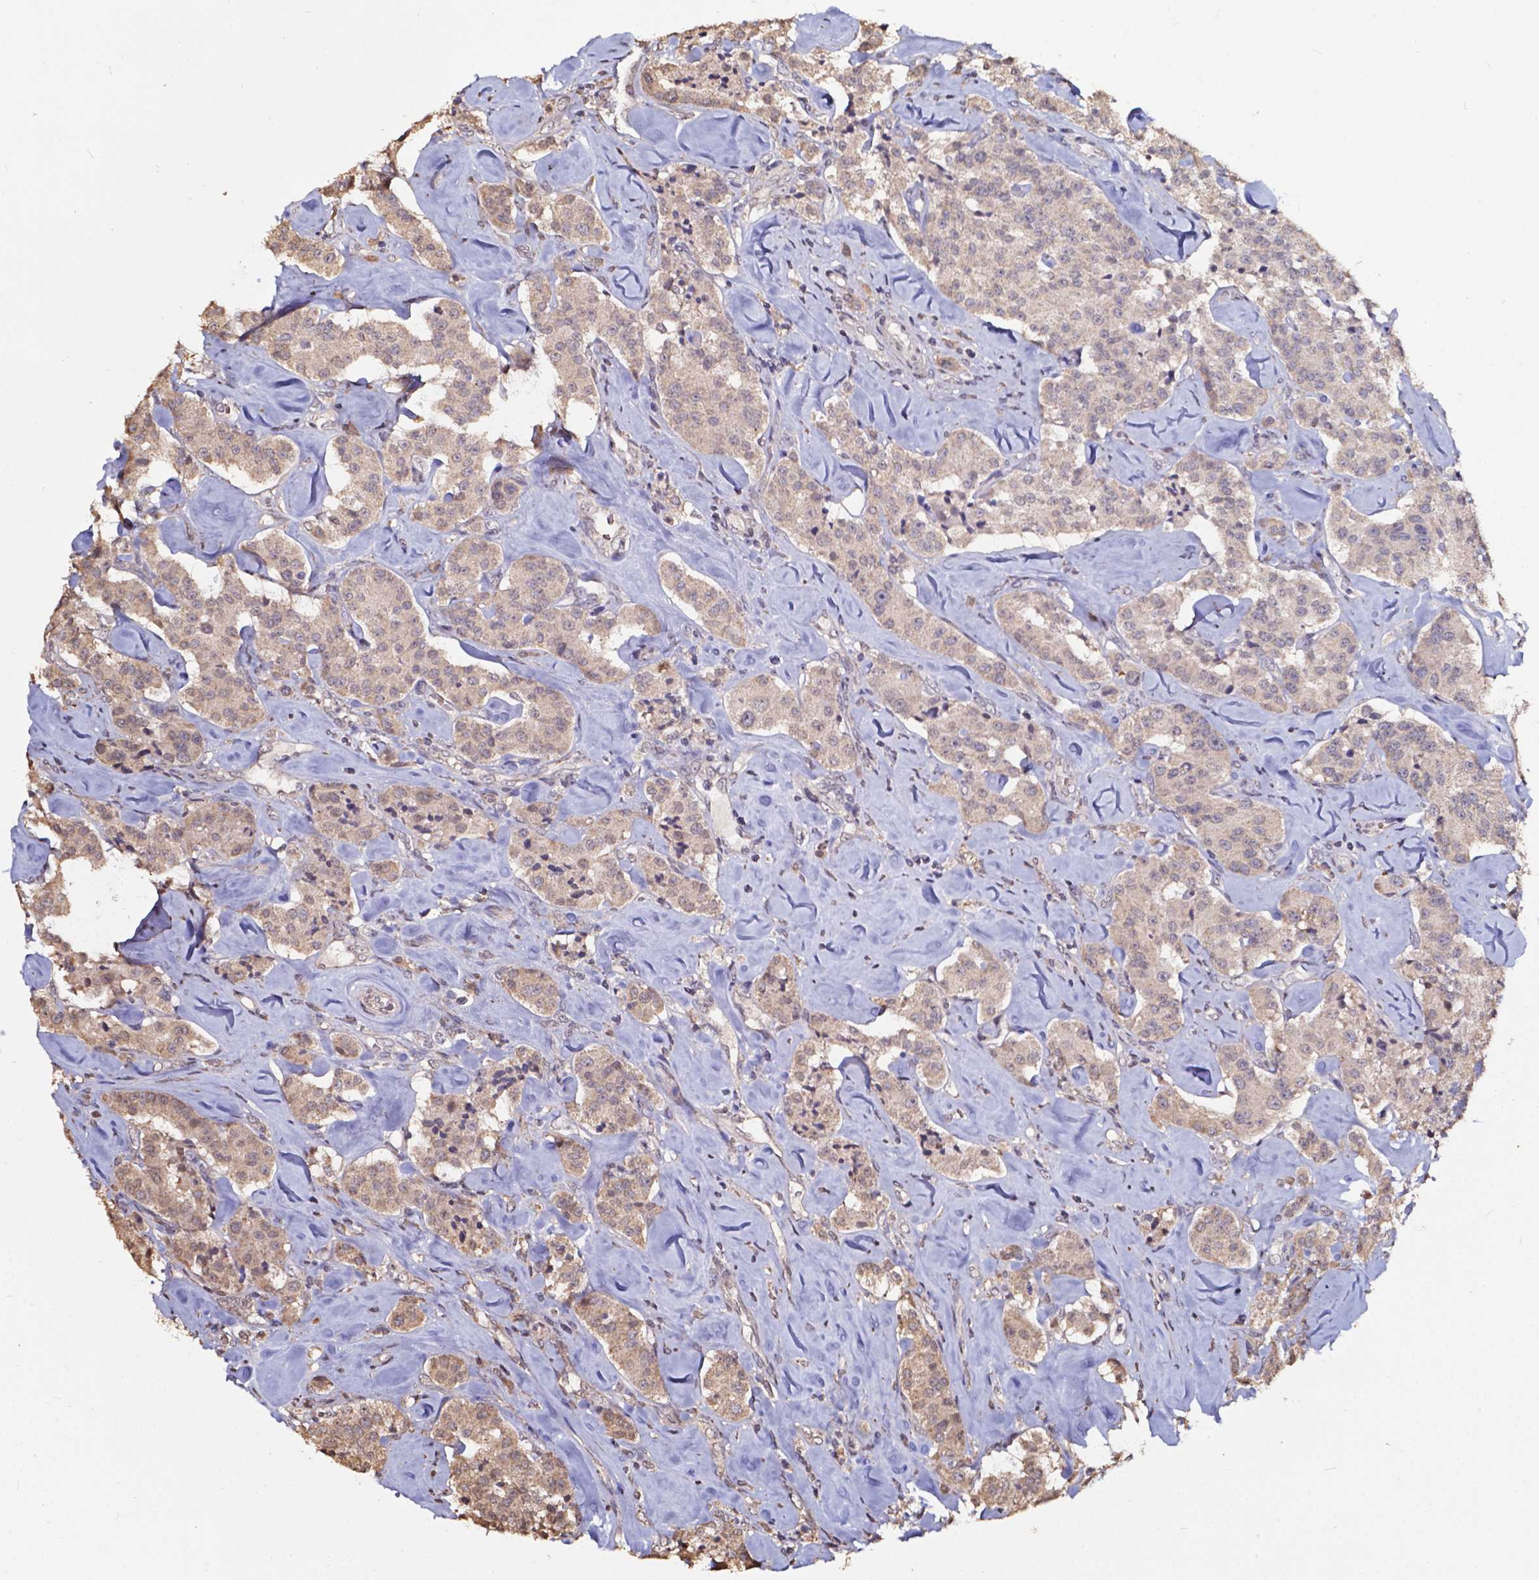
{"staining": {"intensity": "weak", "quantity": "25%-75%", "location": "cytoplasmic/membranous"}, "tissue": "carcinoid", "cell_type": "Tumor cells", "image_type": "cancer", "snomed": [{"axis": "morphology", "description": "Carcinoid, malignant, NOS"}, {"axis": "topography", "description": "Pancreas"}], "caption": "IHC image of neoplastic tissue: carcinoid stained using immunohistochemistry (IHC) reveals low levels of weak protein expression localized specifically in the cytoplasmic/membranous of tumor cells, appearing as a cytoplasmic/membranous brown color.", "gene": "GLRA2", "patient": {"sex": "male", "age": 41}}